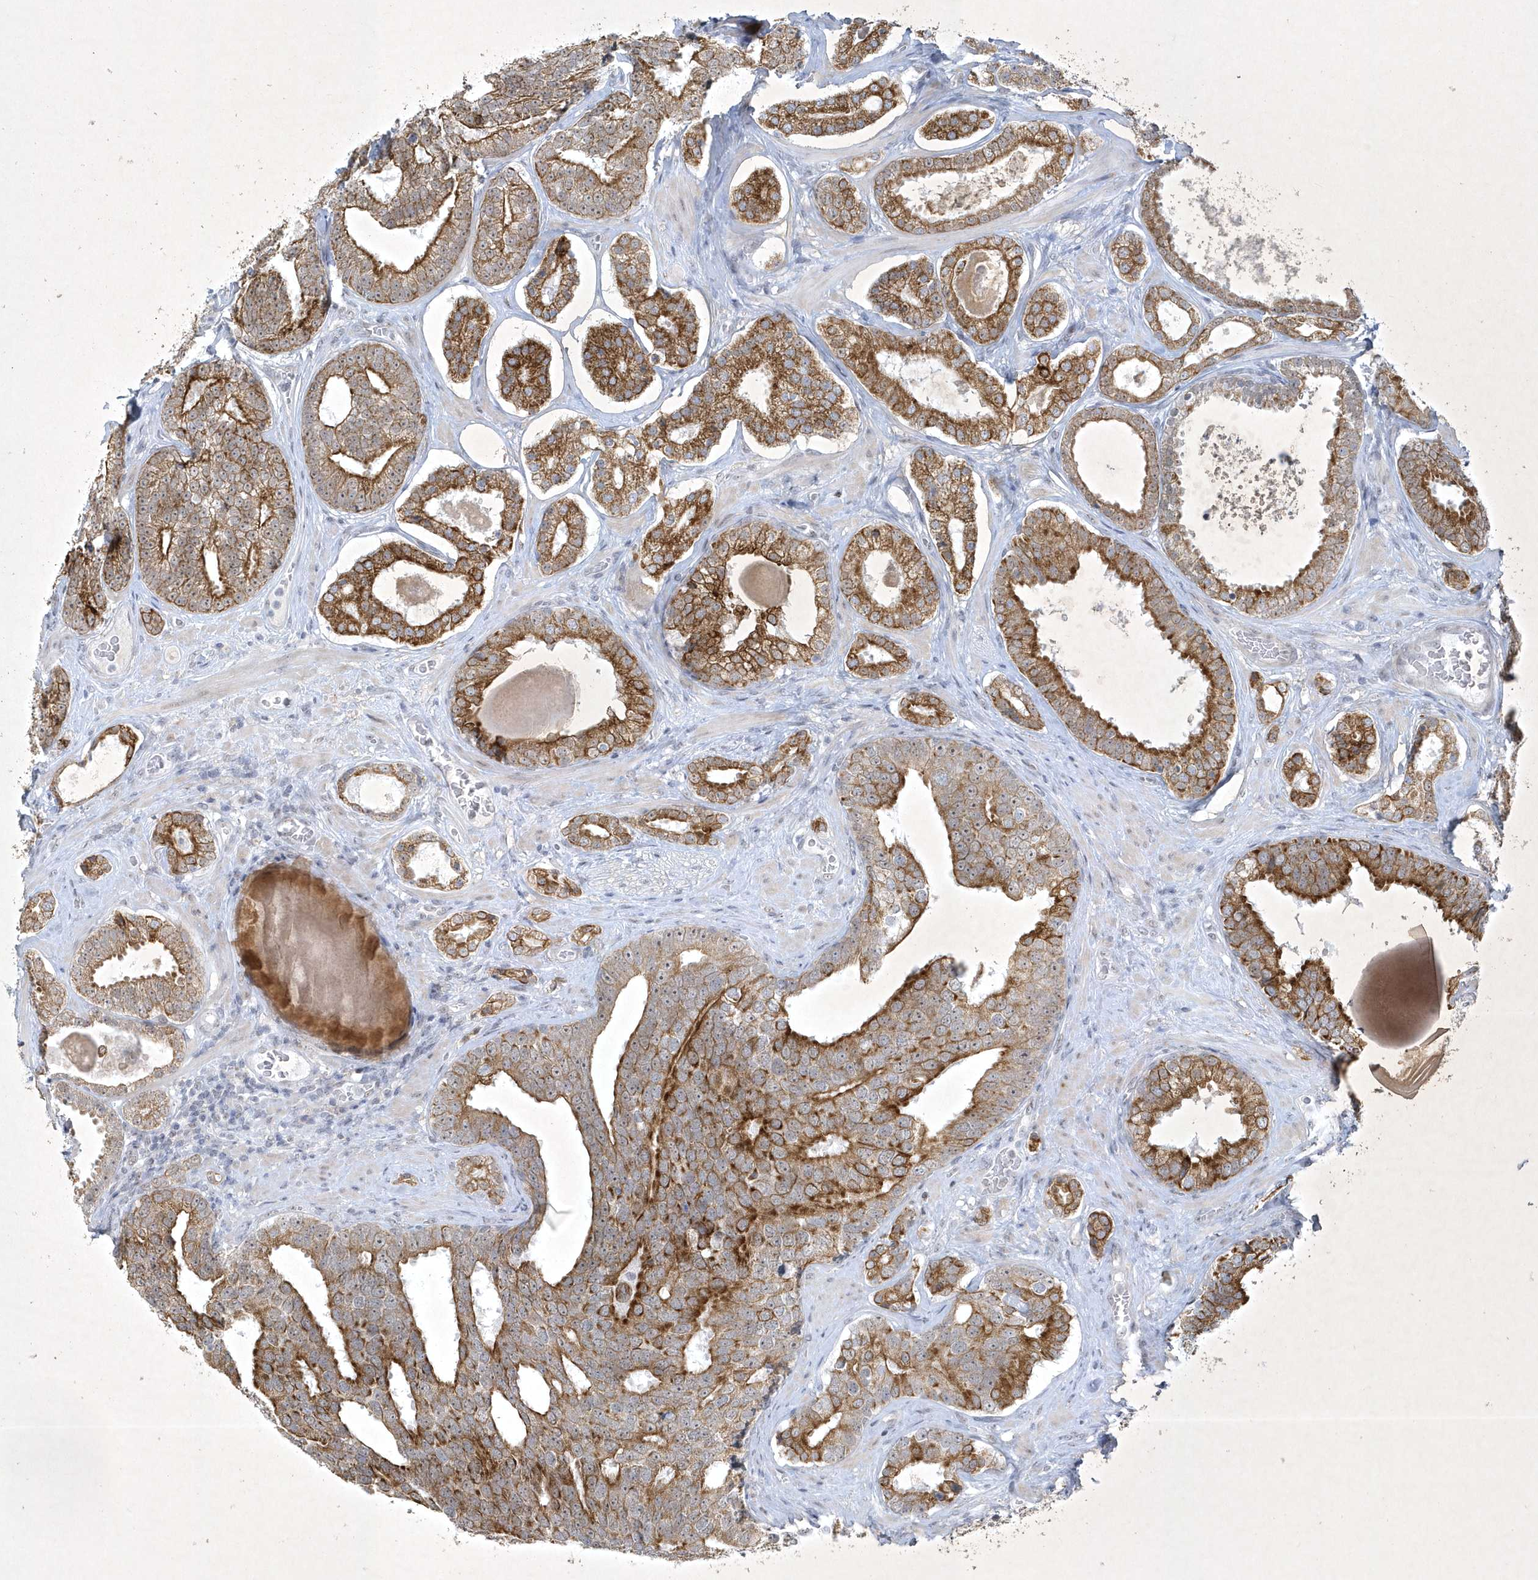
{"staining": {"intensity": "moderate", "quantity": ">75%", "location": "cytoplasmic/membranous"}, "tissue": "prostate cancer", "cell_type": "Tumor cells", "image_type": "cancer", "snomed": [{"axis": "morphology", "description": "Adenocarcinoma, High grade"}, {"axis": "topography", "description": "Prostate"}], "caption": "High-power microscopy captured an immunohistochemistry (IHC) micrograph of prostate cancer (high-grade adenocarcinoma), revealing moderate cytoplasmic/membranous staining in approximately >75% of tumor cells.", "gene": "ZBTB9", "patient": {"sex": "male", "age": 60}}